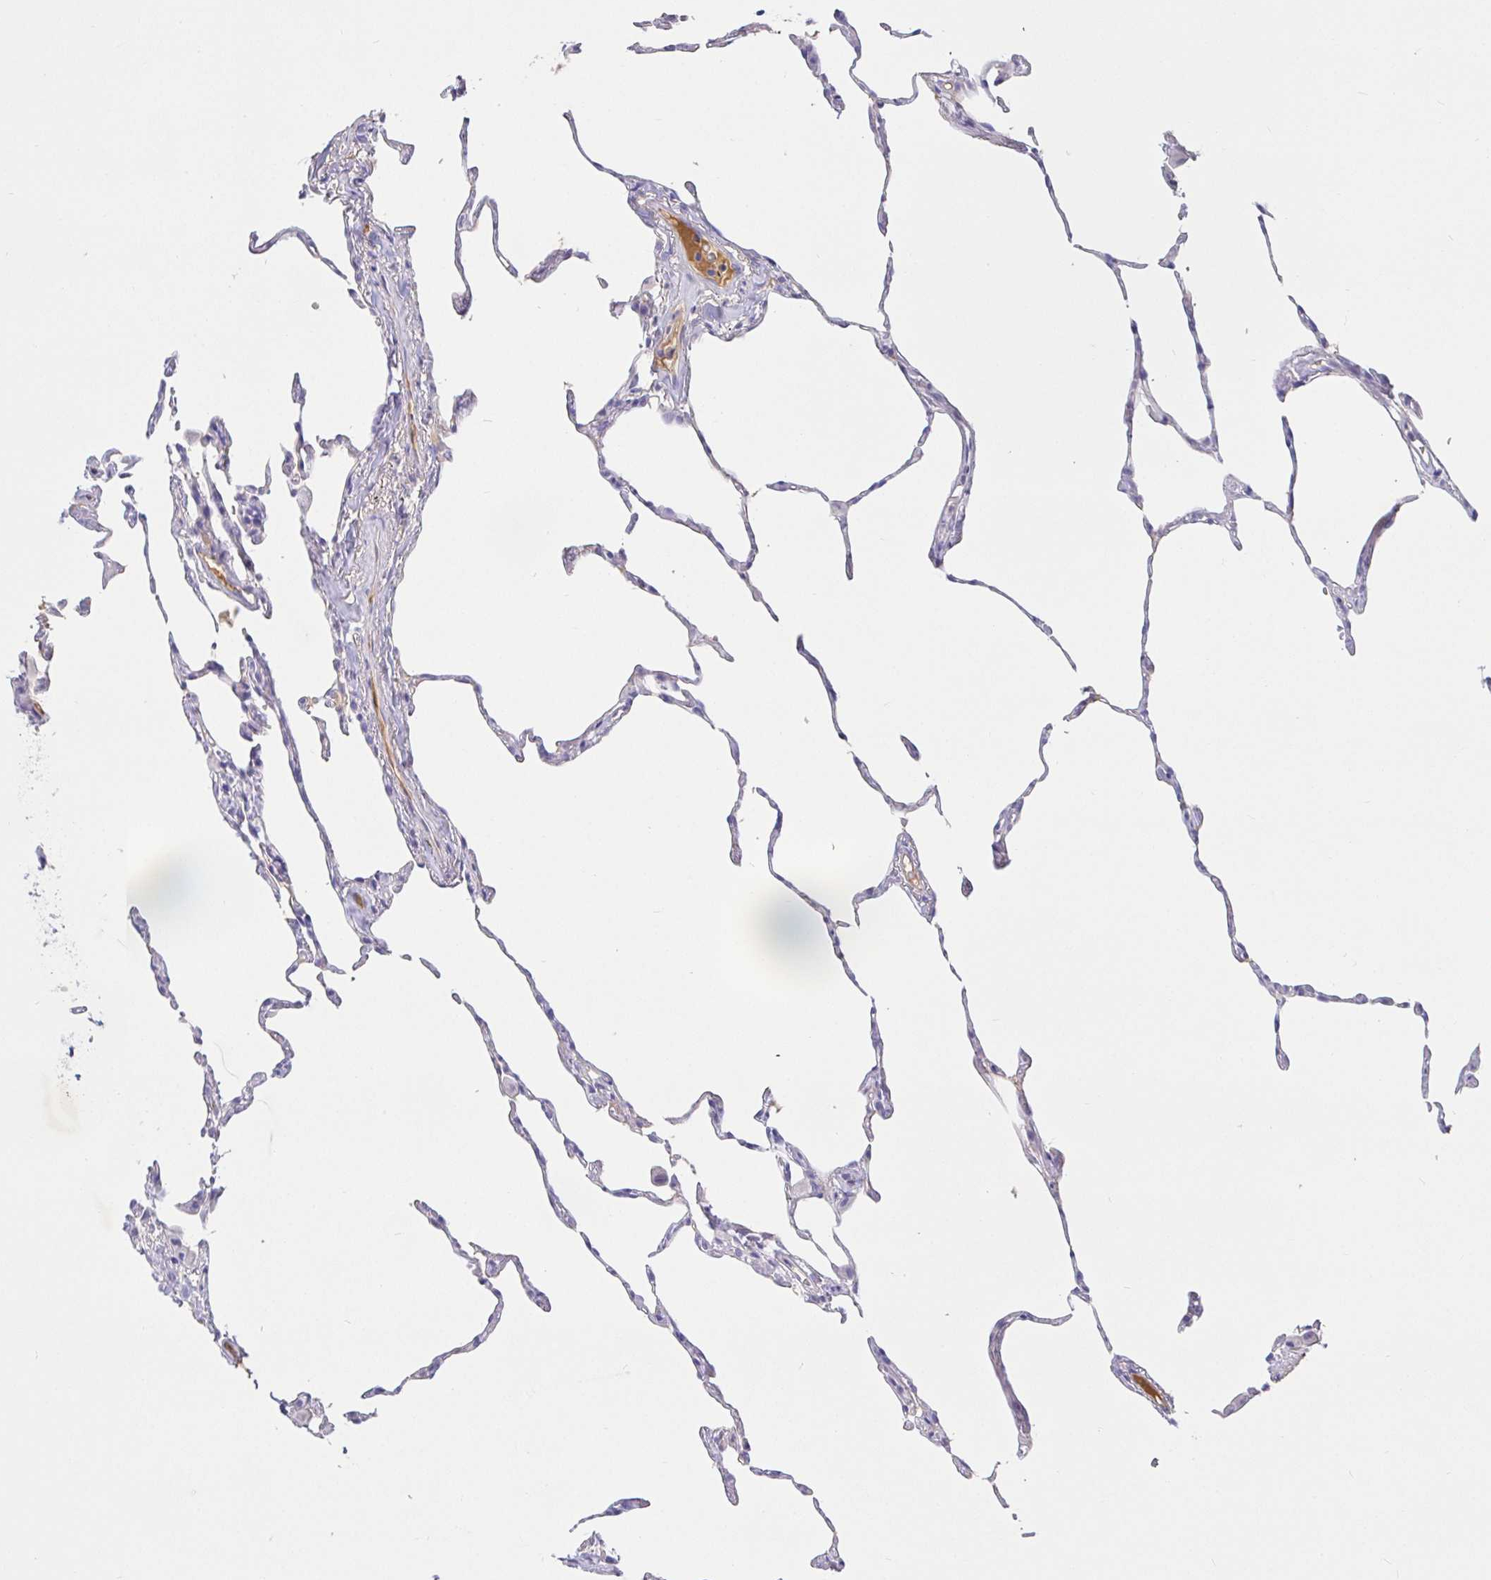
{"staining": {"intensity": "negative", "quantity": "none", "location": "none"}, "tissue": "lung", "cell_type": "Alveolar cells", "image_type": "normal", "snomed": [{"axis": "morphology", "description": "Normal tissue, NOS"}, {"axis": "topography", "description": "Lung"}], "caption": "IHC of unremarkable lung exhibits no staining in alveolar cells.", "gene": "SAA2", "patient": {"sex": "female", "age": 57}}